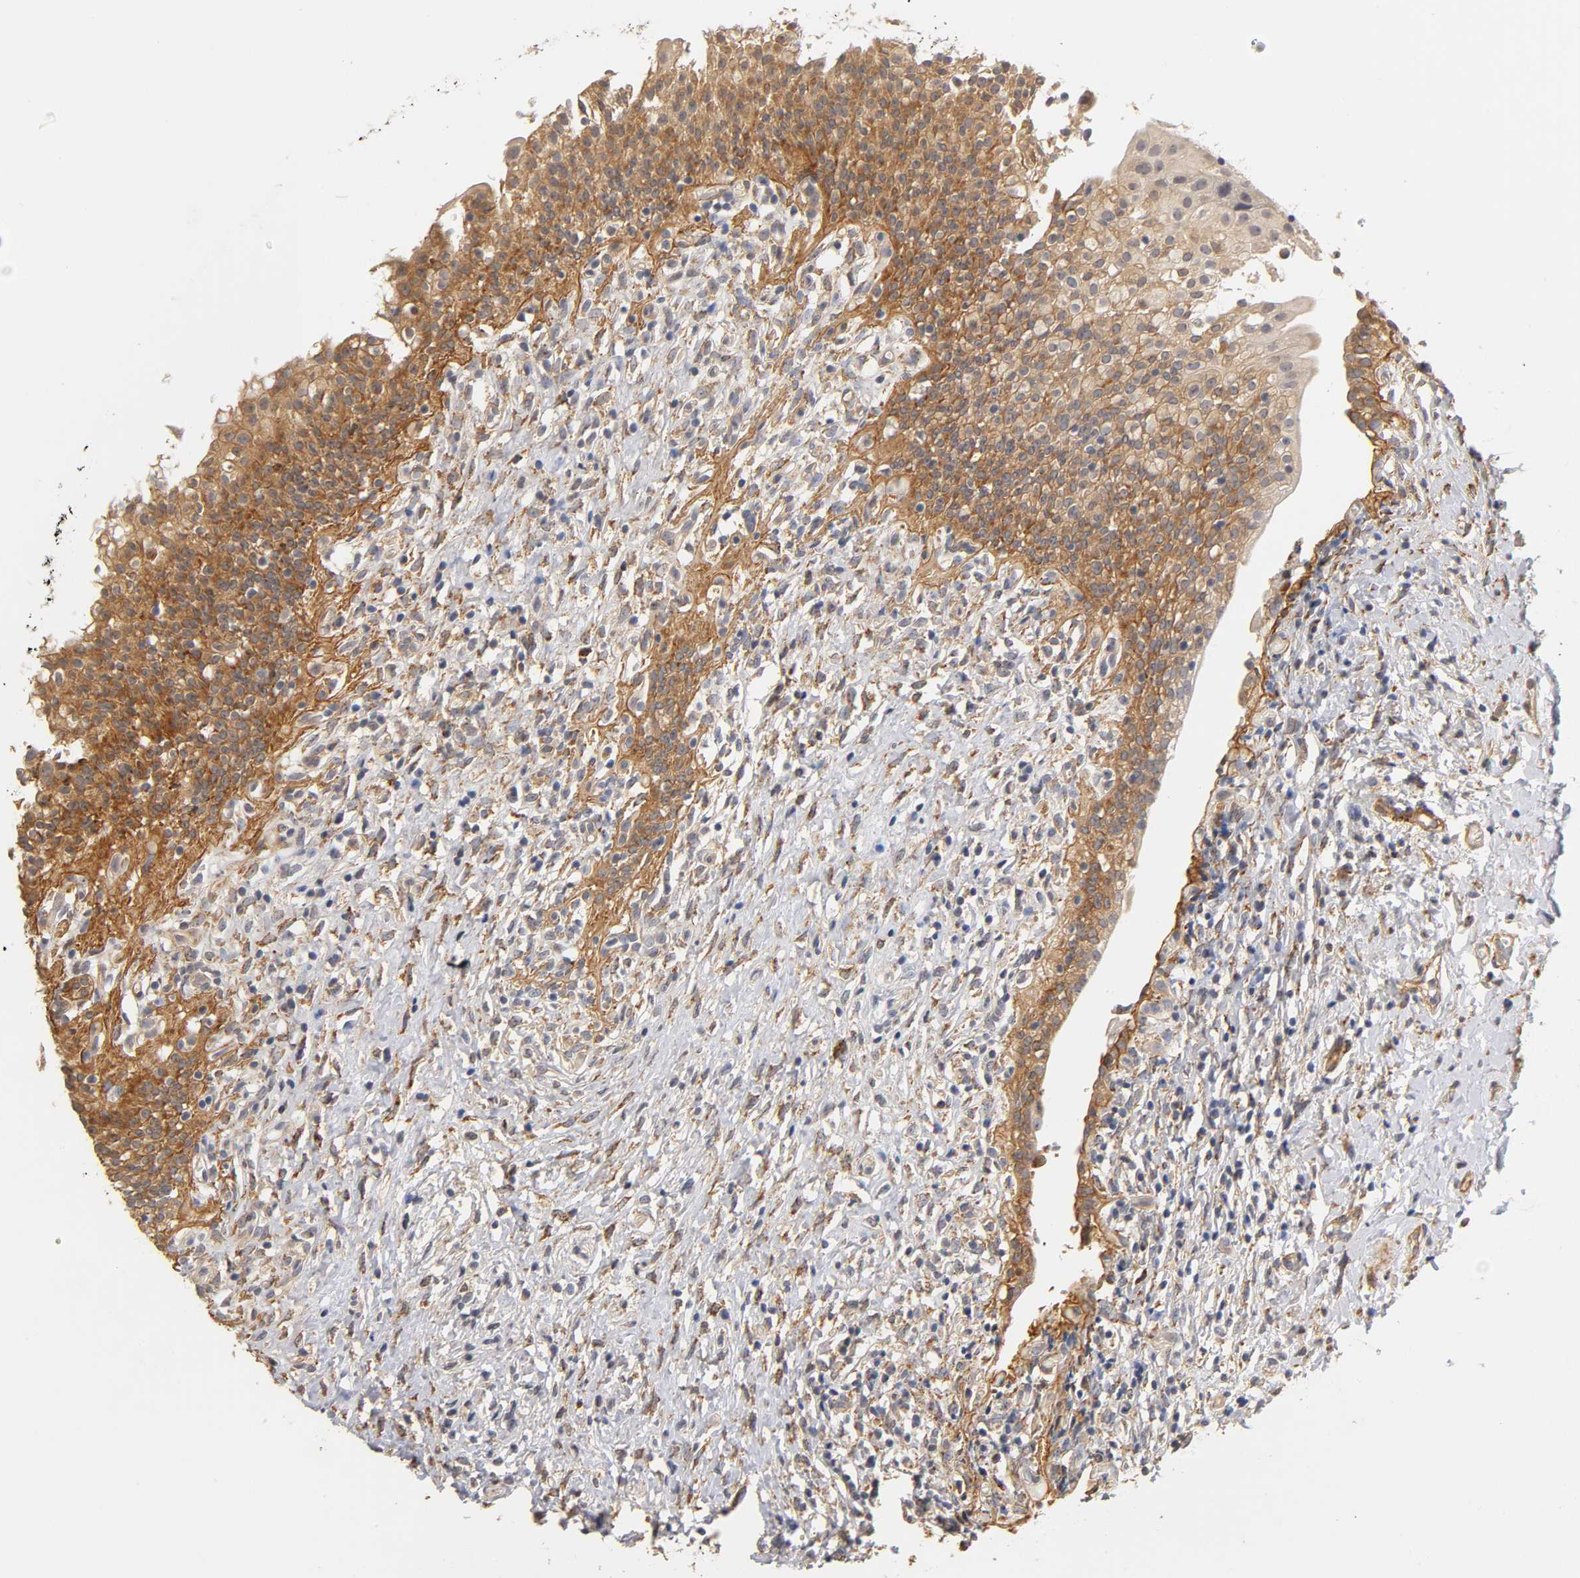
{"staining": {"intensity": "strong", "quantity": ">75%", "location": "cytoplasmic/membranous"}, "tissue": "urinary bladder", "cell_type": "Urothelial cells", "image_type": "normal", "snomed": [{"axis": "morphology", "description": "Normal tissue, NOS"}, {"axis": "topography", "description": "Urinary bladder"}], "caption": "Normal urinary bladder exhibits strong cytoplasmic/membranous positivity in approximately >75% of urothelial cells, visualized by immunohistochemistry. The staining is performed using DAB brown chromogen to label protein expression. The nuclei are counter-stained blue using hematoxylin.", "gene": "LAMB1", "patient": {"sex": "female", "age": 80}}